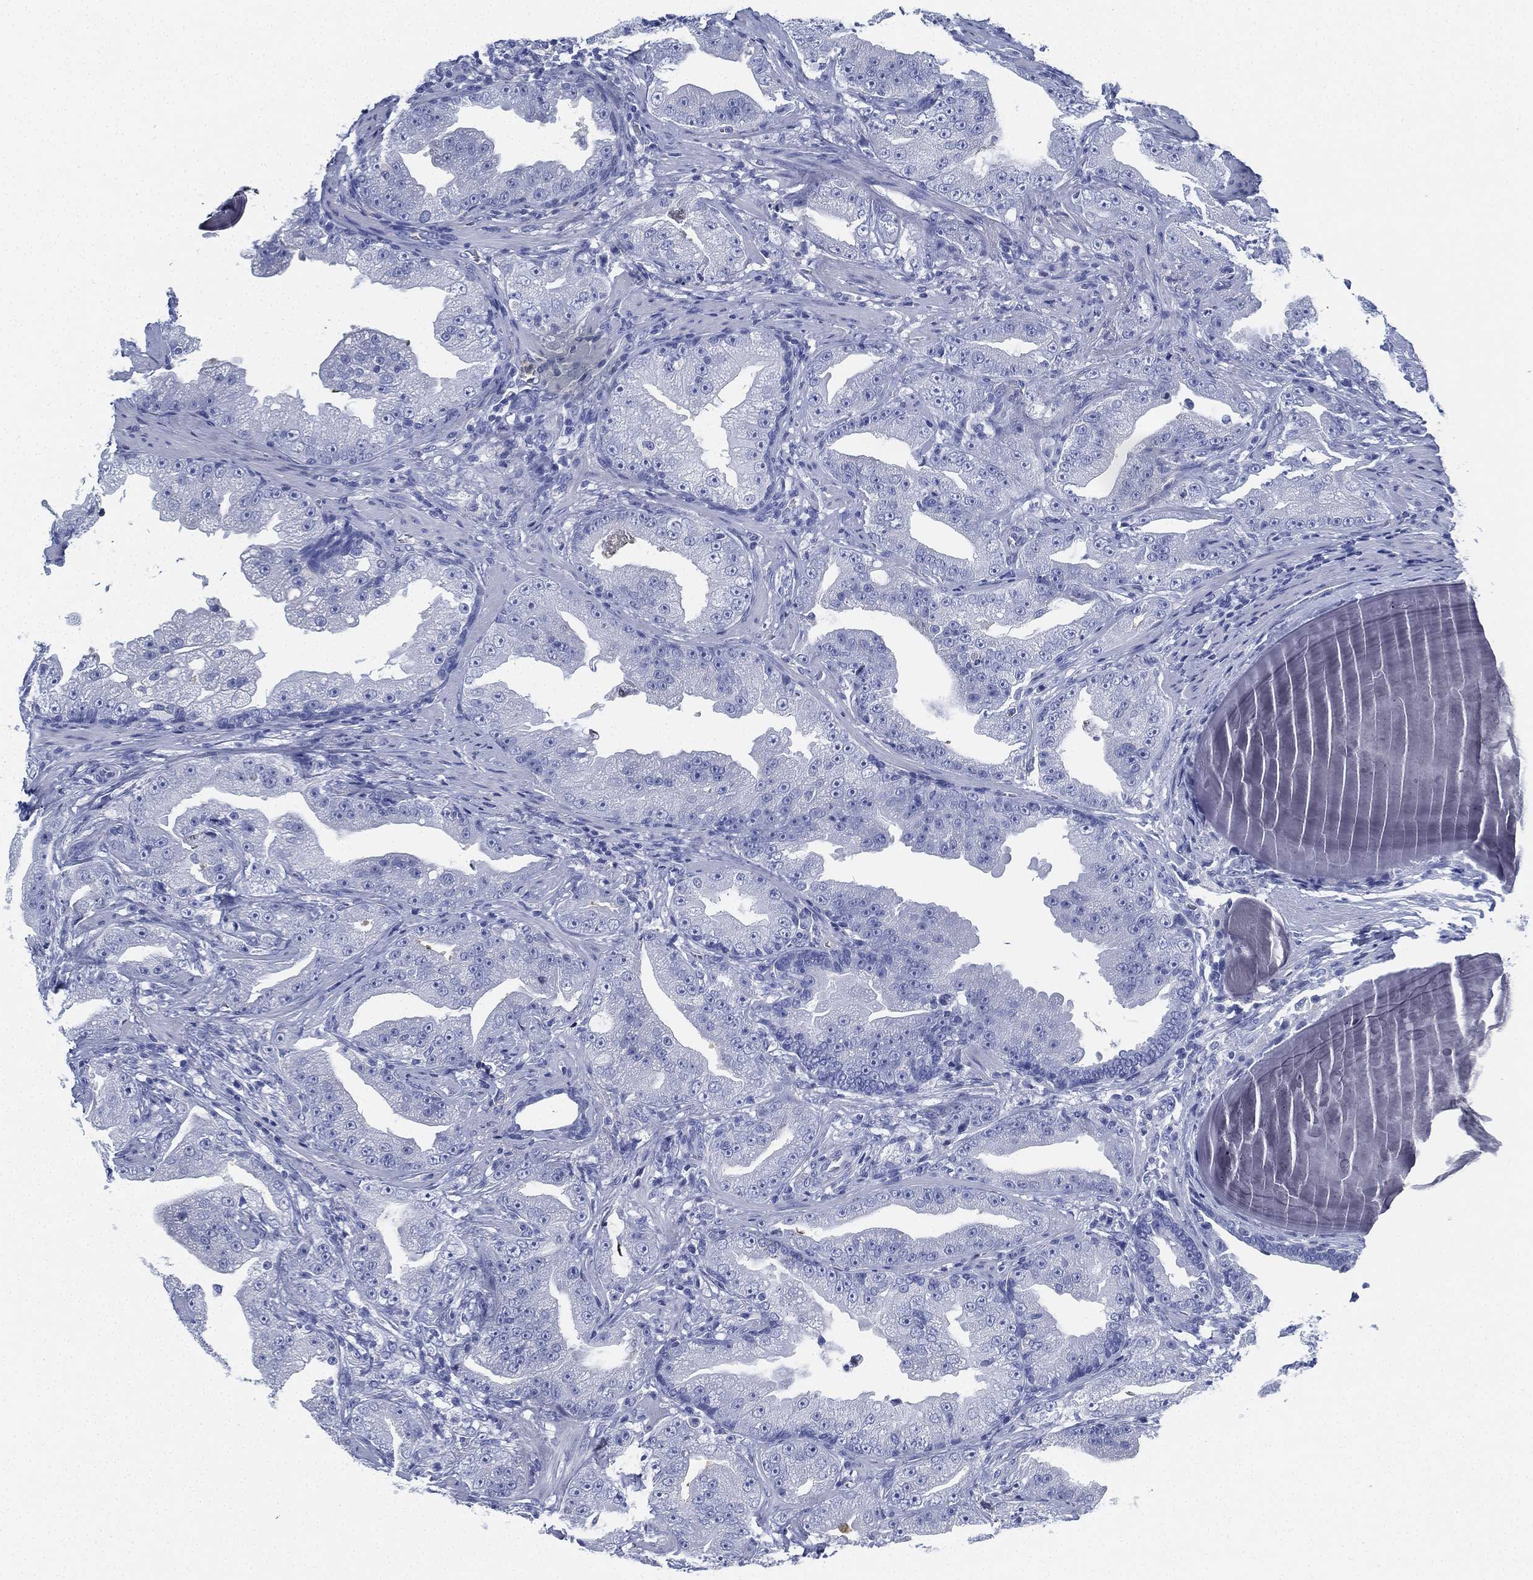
{"staining": {"intensity": "negative", "quantity": "none", "location": "none"}, "tissue": "prostate cancer", "cell_type": "Tumor cells", "image_type": "cancer", "snomed": [{"axis": "morphology", "description": "Adenocarcinoma, Low grade"}, {"axis": "topography", "description": "Prostate"}], "caption": "There is no significant expression in tumor cells of prostate cancer.", "gene": "DEFB121", "patient": {"sex": "male", "age": 62}}